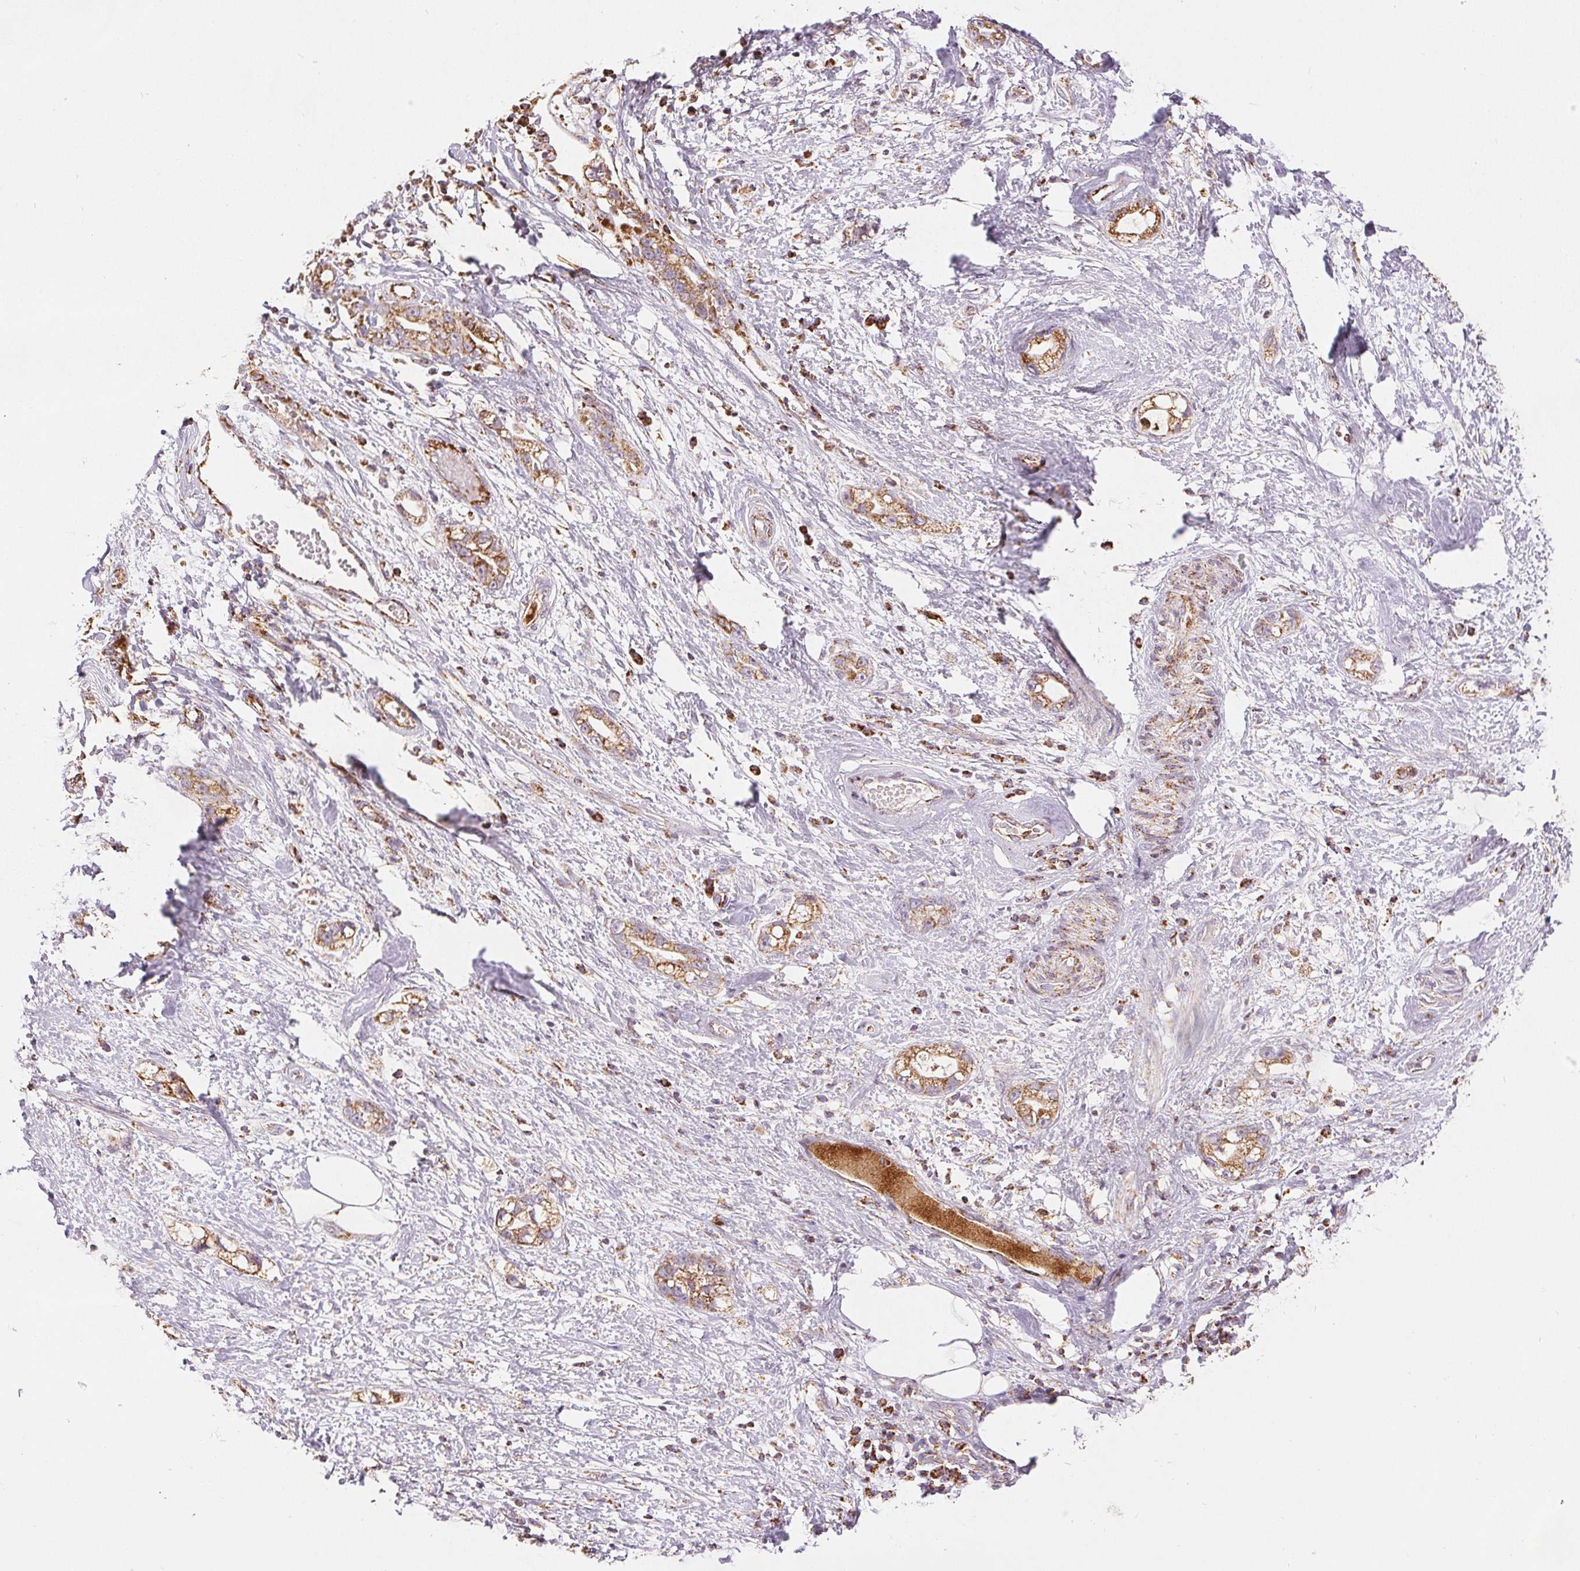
{"staining": {"intensity": "moderate", "quantity": ">75%", "location": "cytoplasmic/membranous"}, "tissue": "stomach cancer", "cell_type": "Tumor cells", "image_type": "cancer", "snomed": [{"axis": "morphology", "description": "Adenocarcinoma, NOS"}, {"axis": "topography", "description": "Stomach"}], "caption": "Stomach adenocarcinoma stained with immunohistochemistry shows moderate cytoplasmic/membranous staining in about >75% of tumor cells.", "gene": "SDHB", "patient": {"sex": "male", "age": 55}}